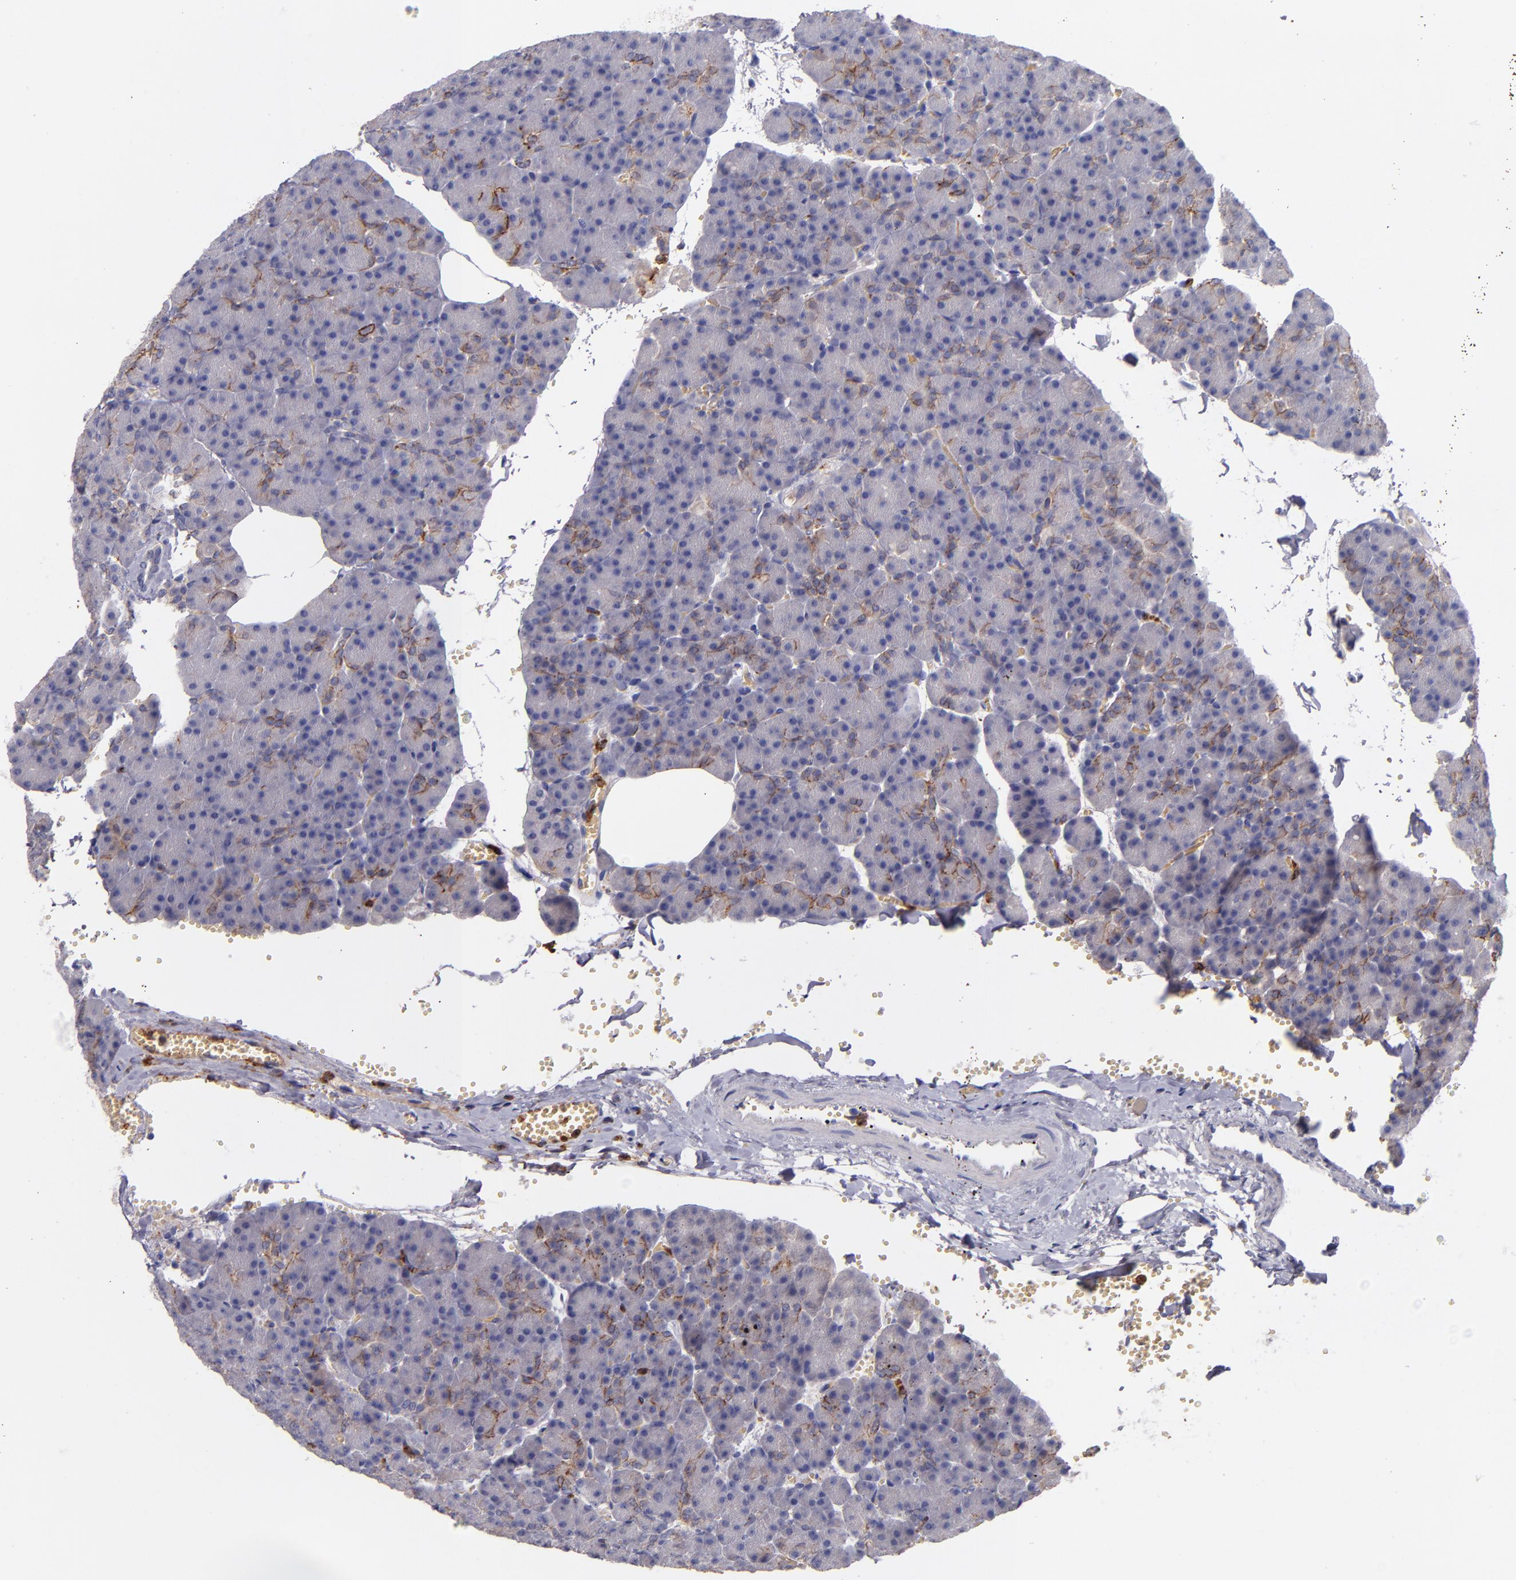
{"staining": {"intensity": "moderate", "quantity": "<25%", "location": "cytoplasmic/membranous"}, "tissue": "pancreas", "cell_type": "Exocrine glandular cells", "image_type": "normal", "snomed": [{"axis": "morphology", "description": "Normal tissue, NOS"}, {"axis": "topography", "description": "Pancreas"}], "caption": "Protein staining demonstrates moderate cytoplasmic/membranous expression in about <25% of exocrine glandular cells in unremarkable pancreas. (Brightfield microscopy of DAB IHC at high magnification).", "gene": "C5AR1", "patient": {"sex": "female", "age": 35}}